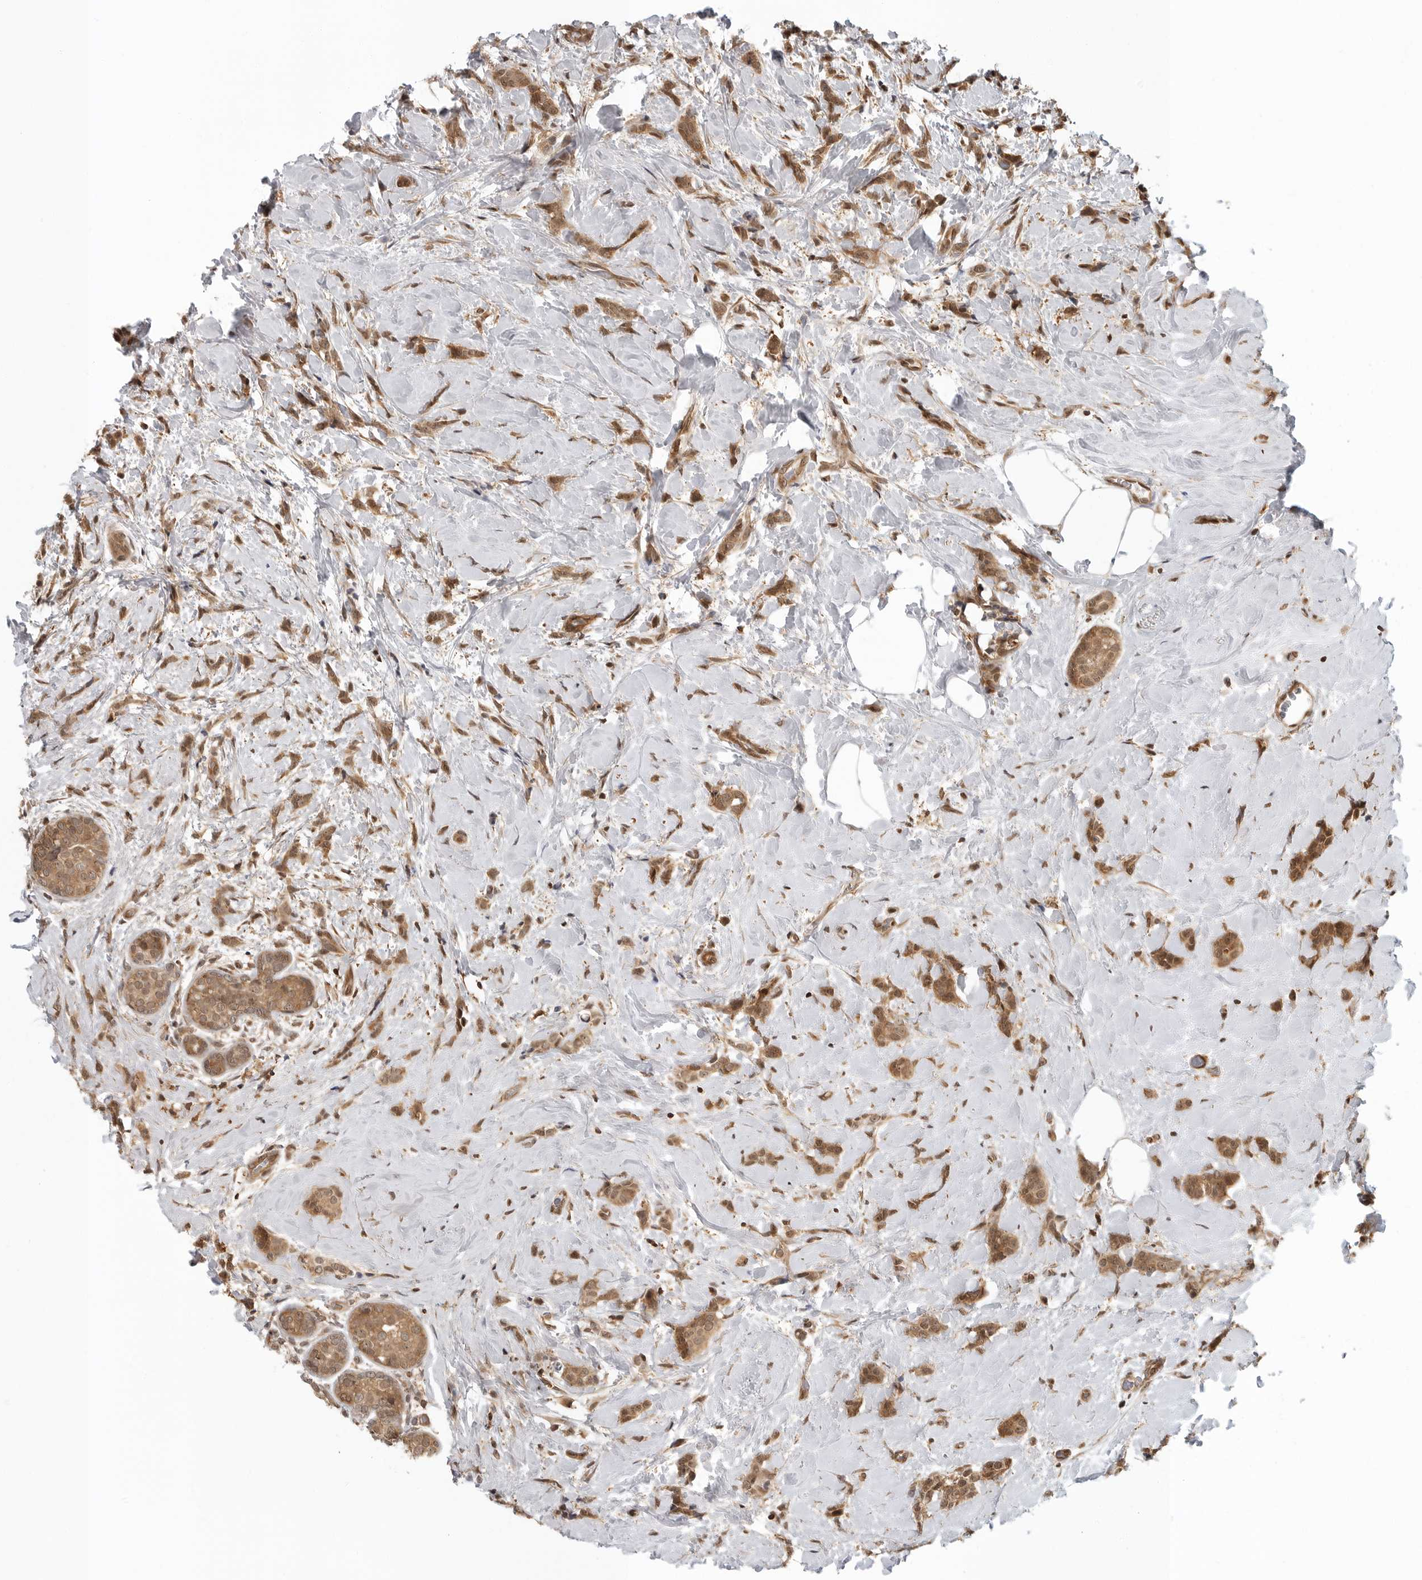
{"staining": {"intensity": "moderate", "quantity": ">75%", "location": "cytoplasmic/membranous,nuclear"}, "tissue": "breast cancer", "cell_type": "Tumor cells", "image_type": "cancer", "snomed": [{"axis": "morphology", "description": "Lobular carcinoma, in situ"}, {"axis": "morphology", "description": "Lobular carcinoma"}, {"axis": "topography", "description": "Breast"}], "caption": "A photomicrograph of human lobular carcinoma in situ (breast) stained for a protein displays moderate cytoplasmic/membranous and nuclear brown staining in tumor cells.", "gene": "SZRD1", "patient": {"sex": "female", "age": 41}}